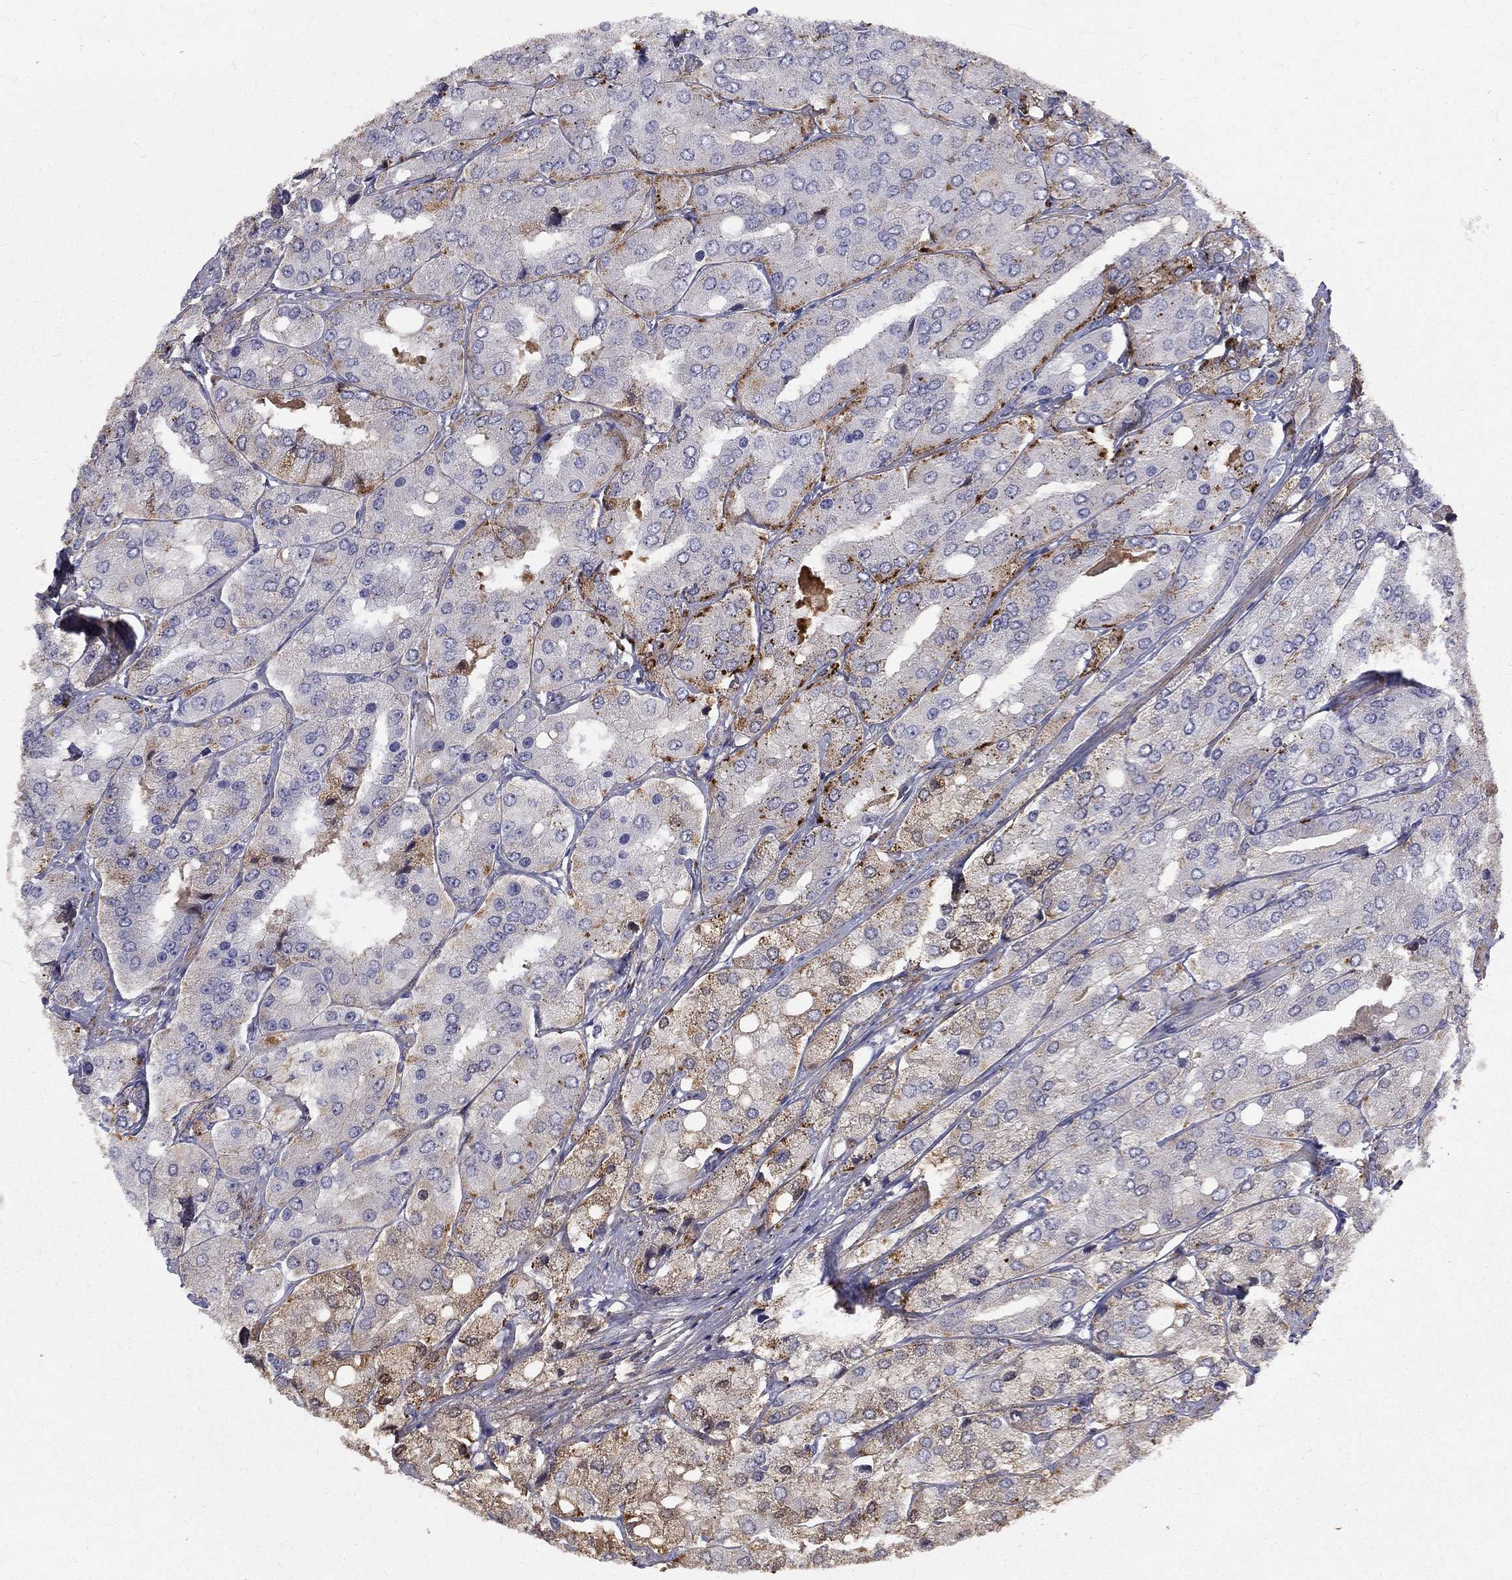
{"staining": {"intensity": "strong", "quantity": "25%-75%", "location": "cytoplasmic/membranous"}, "tissue": "prostate cancer", "cell_type": "Tumor cells", "image_type": "cancer", "snomed": [{"axis": "morphology", "description": "Adenocarcinoma, Low grade"}, {"axis": "topography", "description": "Prostate"}], "caption": "IHC photomicrograph of human prostate adenocarcinoma (low-grade) stained for a protein (brown), which demonstrates high levels of strong cytoplasmic/membranous staining in about 25%-75% of tumor cells.", "gene": "EPDR1", "patient": {"sex": "male", "age": 69}}